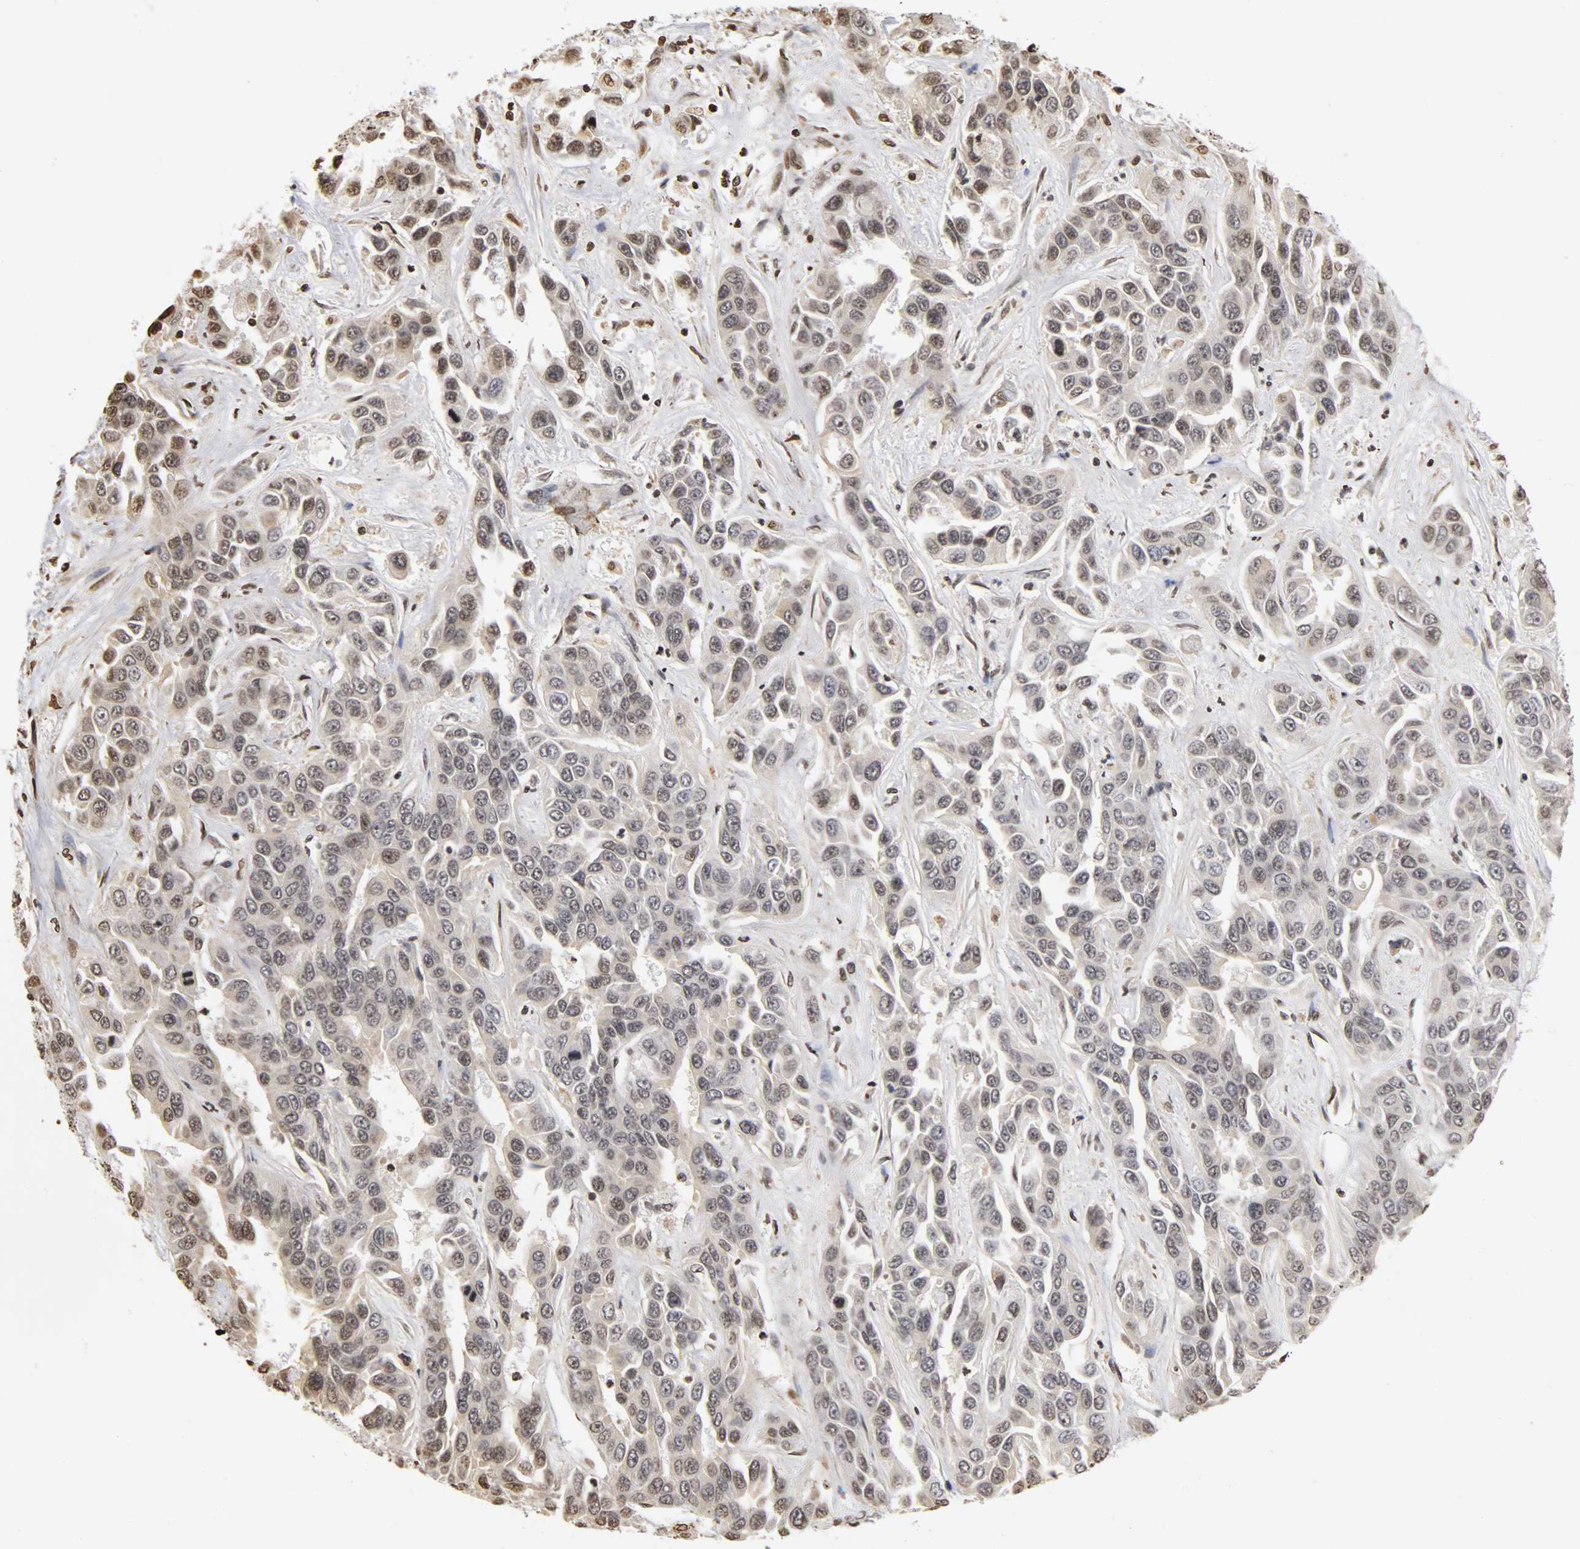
{"staining": {"intensity": "weak", "quantity": "25%-75%", "location": "nuclear"}, "tissue": "liver cancer", "cell_type": "Tumor cells", "image_type": "cancer", "snomed": [{"axis": "morphology", "description": "Cholangiocarcinoma"}, {"axis": "topography", "description": "Liver"}], "caption": "This image exhibits liver cholangiocarcinoma stained with immunohistochemistry to label a protein in brown. The nuclear of tumor cells show weak positivity for the protein. Nuclei are counter-stained blue.", "gene": "ERCC2", "patient": {"sex": "female", "age": 52}}